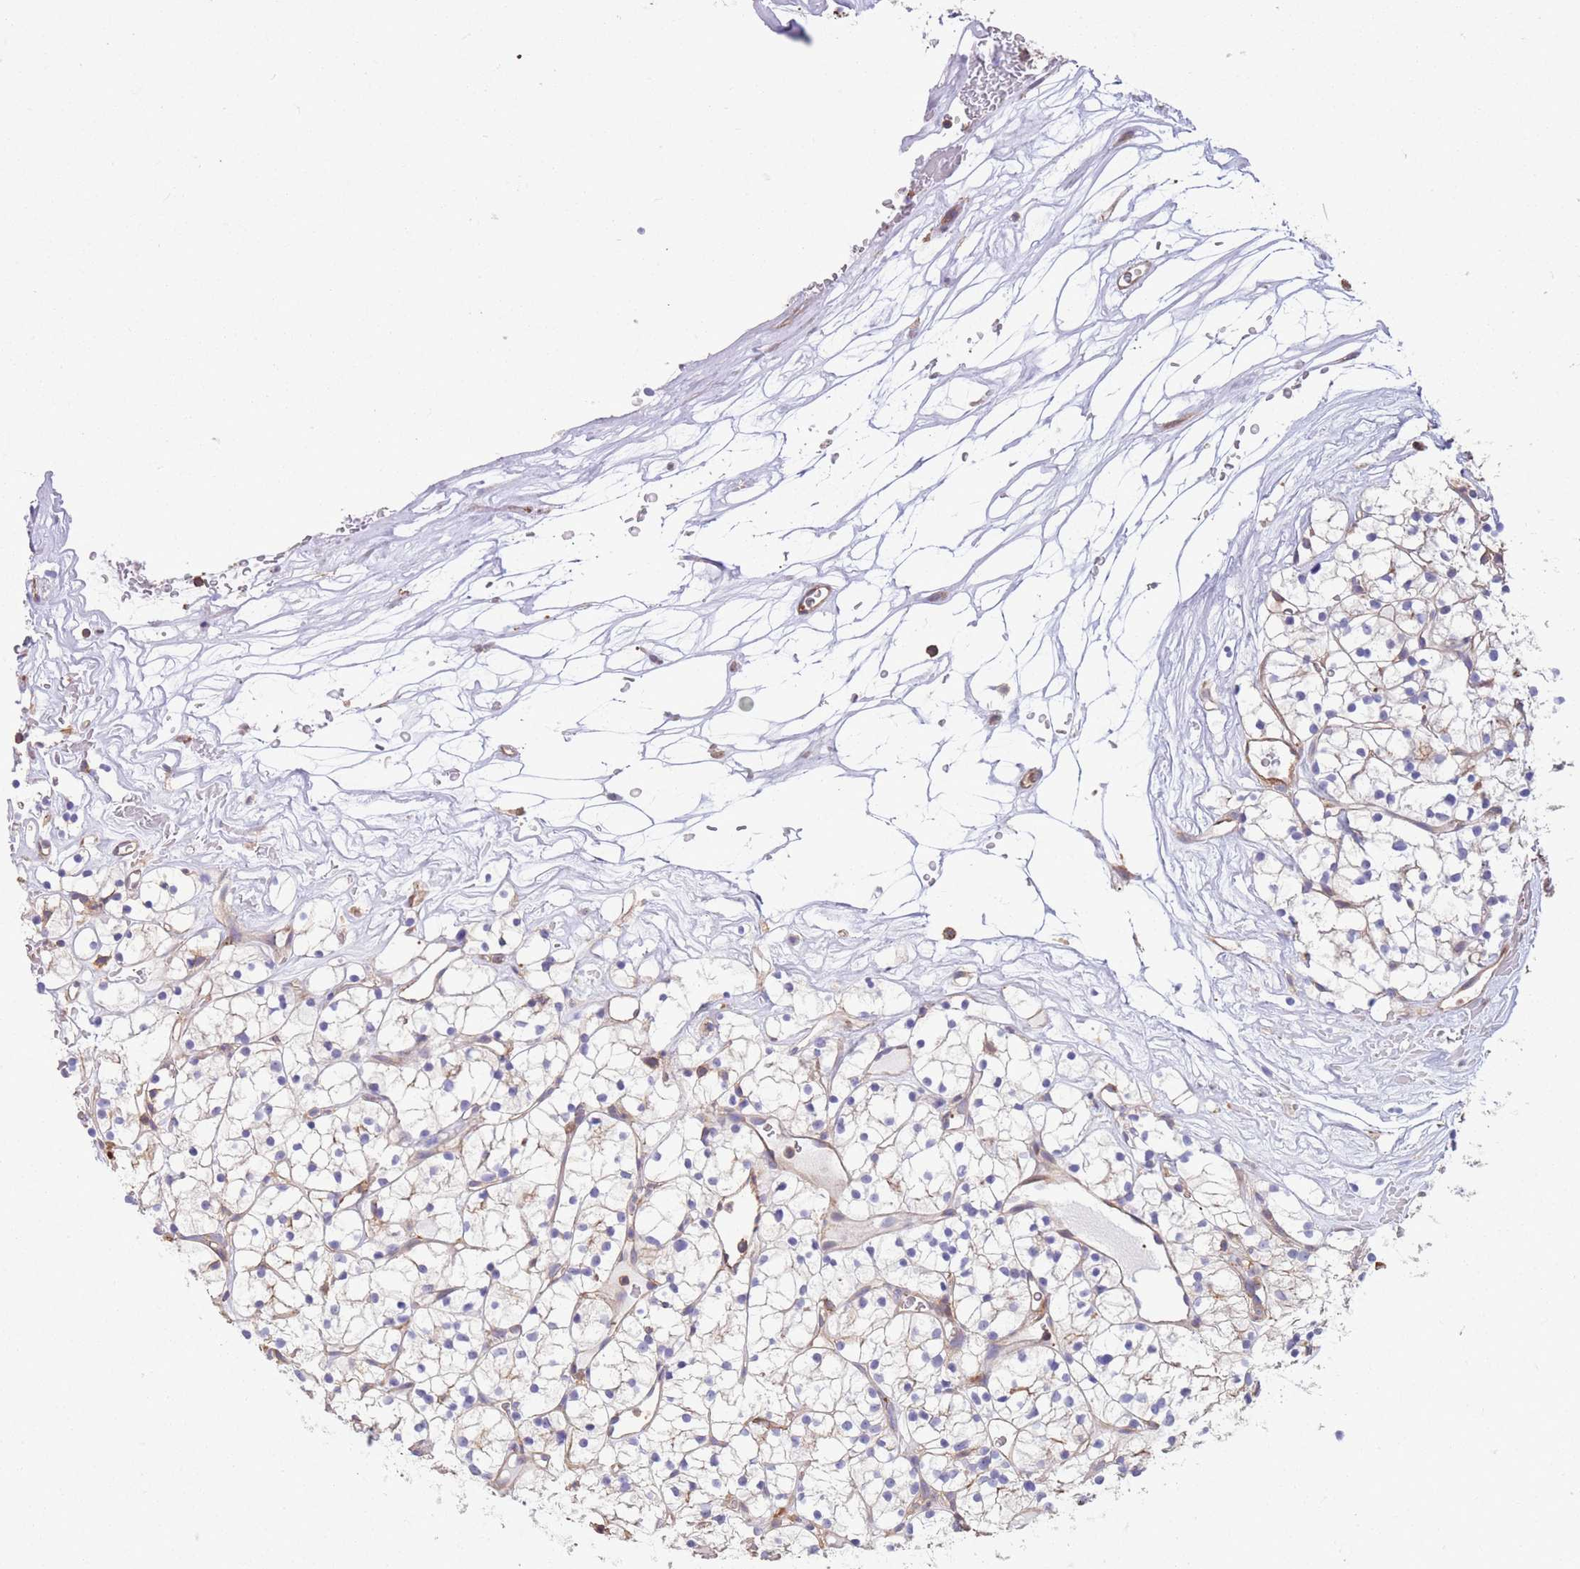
{"staining": {"intensity": "negative", "quantity": "none", "location": "none"}, "tissue": "renal cancer", "cell_type": "Tumor cells", "image_type": "cancer", "snomed": [{"axis": "morphology", "description": "Adenocarcinoma, NOS"}, {"axis": "topography", "description": "Kidney"}], "caption": "Tumor cells show no significant positivity in renal cancer (adenocarcinoma).", "gene": "LRRN4CL", "patient": {"sex": "female", "age": 64}}